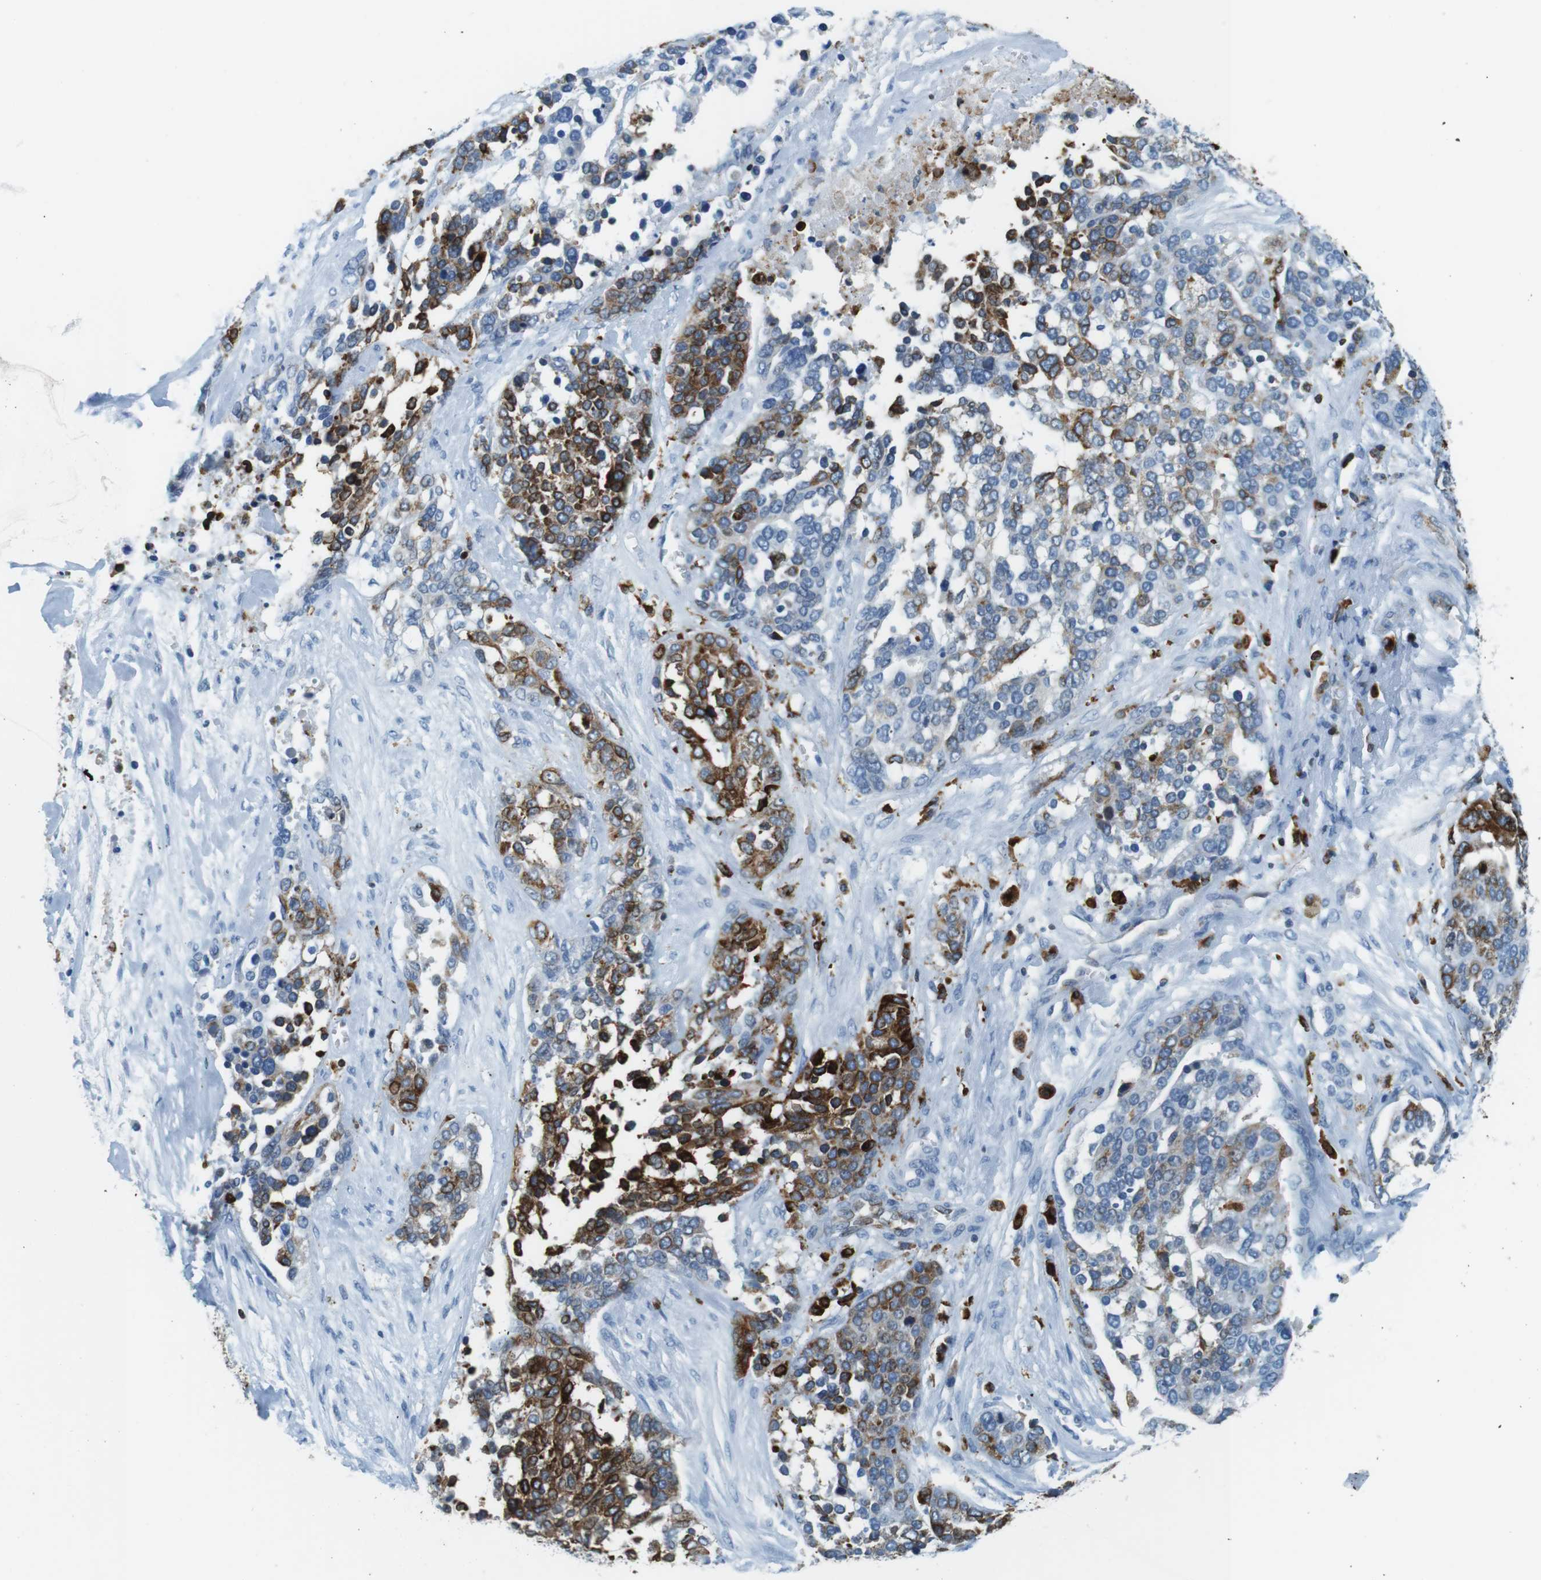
{"staining": {"intensity": "strong", "quantity": "<25%", "location": "cytoplasmic/membranous"}, "tissue": "ovarian cancer", "cell_type": "Tumor cells", "image_type": "cancer", "snomed": [{"axis": "morphology", "description": "Cystadenocarcinoma, serous, NOS"}, {"axis": "topography", "description": "Ovary"}], "caption": "A histopathology image of ovarian serous cystadenocarcinoma stained for a protein reveals strong cytoplasmic/membranous brown staining in tumor cells. (Stains: DAB in brown, nuclei in blue, Microscopy: brightfield microscopy at high magnification).", "gene": "CIITA", "patient": {"sex": "female", "age": 44}}